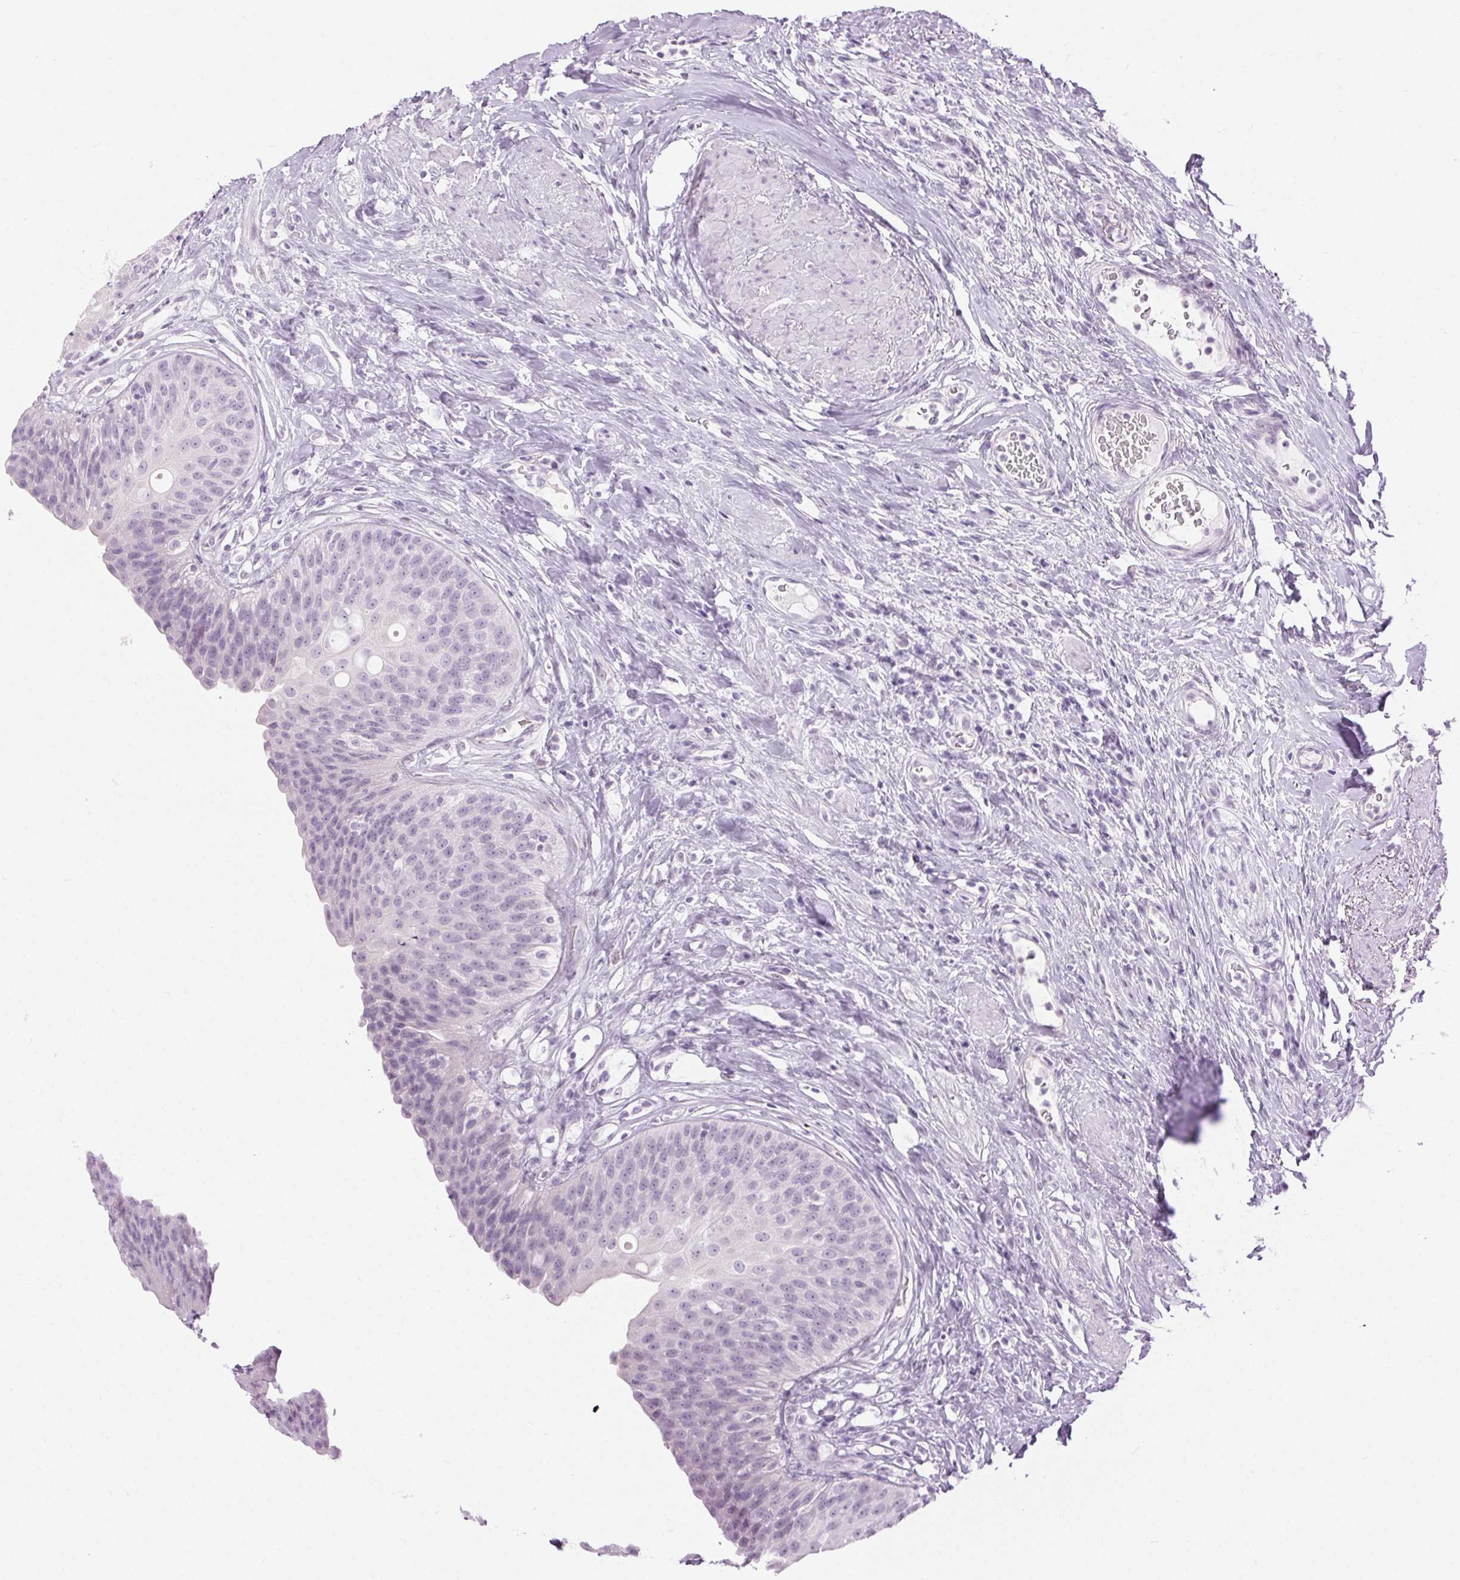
{"staining": {"intensity": "negative", "quantity": "none", "location": "none"}, "tissue": "urinary bladder", "cell_type": "Urothelial cells", "image_type": "normal", "snomed": [{"axis": "morphology", "description": "Normal tissue, NOS"}, {"axis": "topography", "description": "Urinary bladder"}], "caption": "Normal urinary bladder was stained to show a protein in brown. There is no significant expression in urothelial cells. (DAB immunohistochemistry (IHC), high magnification).", "gene": "BEND2", "patient": {"sex": "female", "age": 56}}